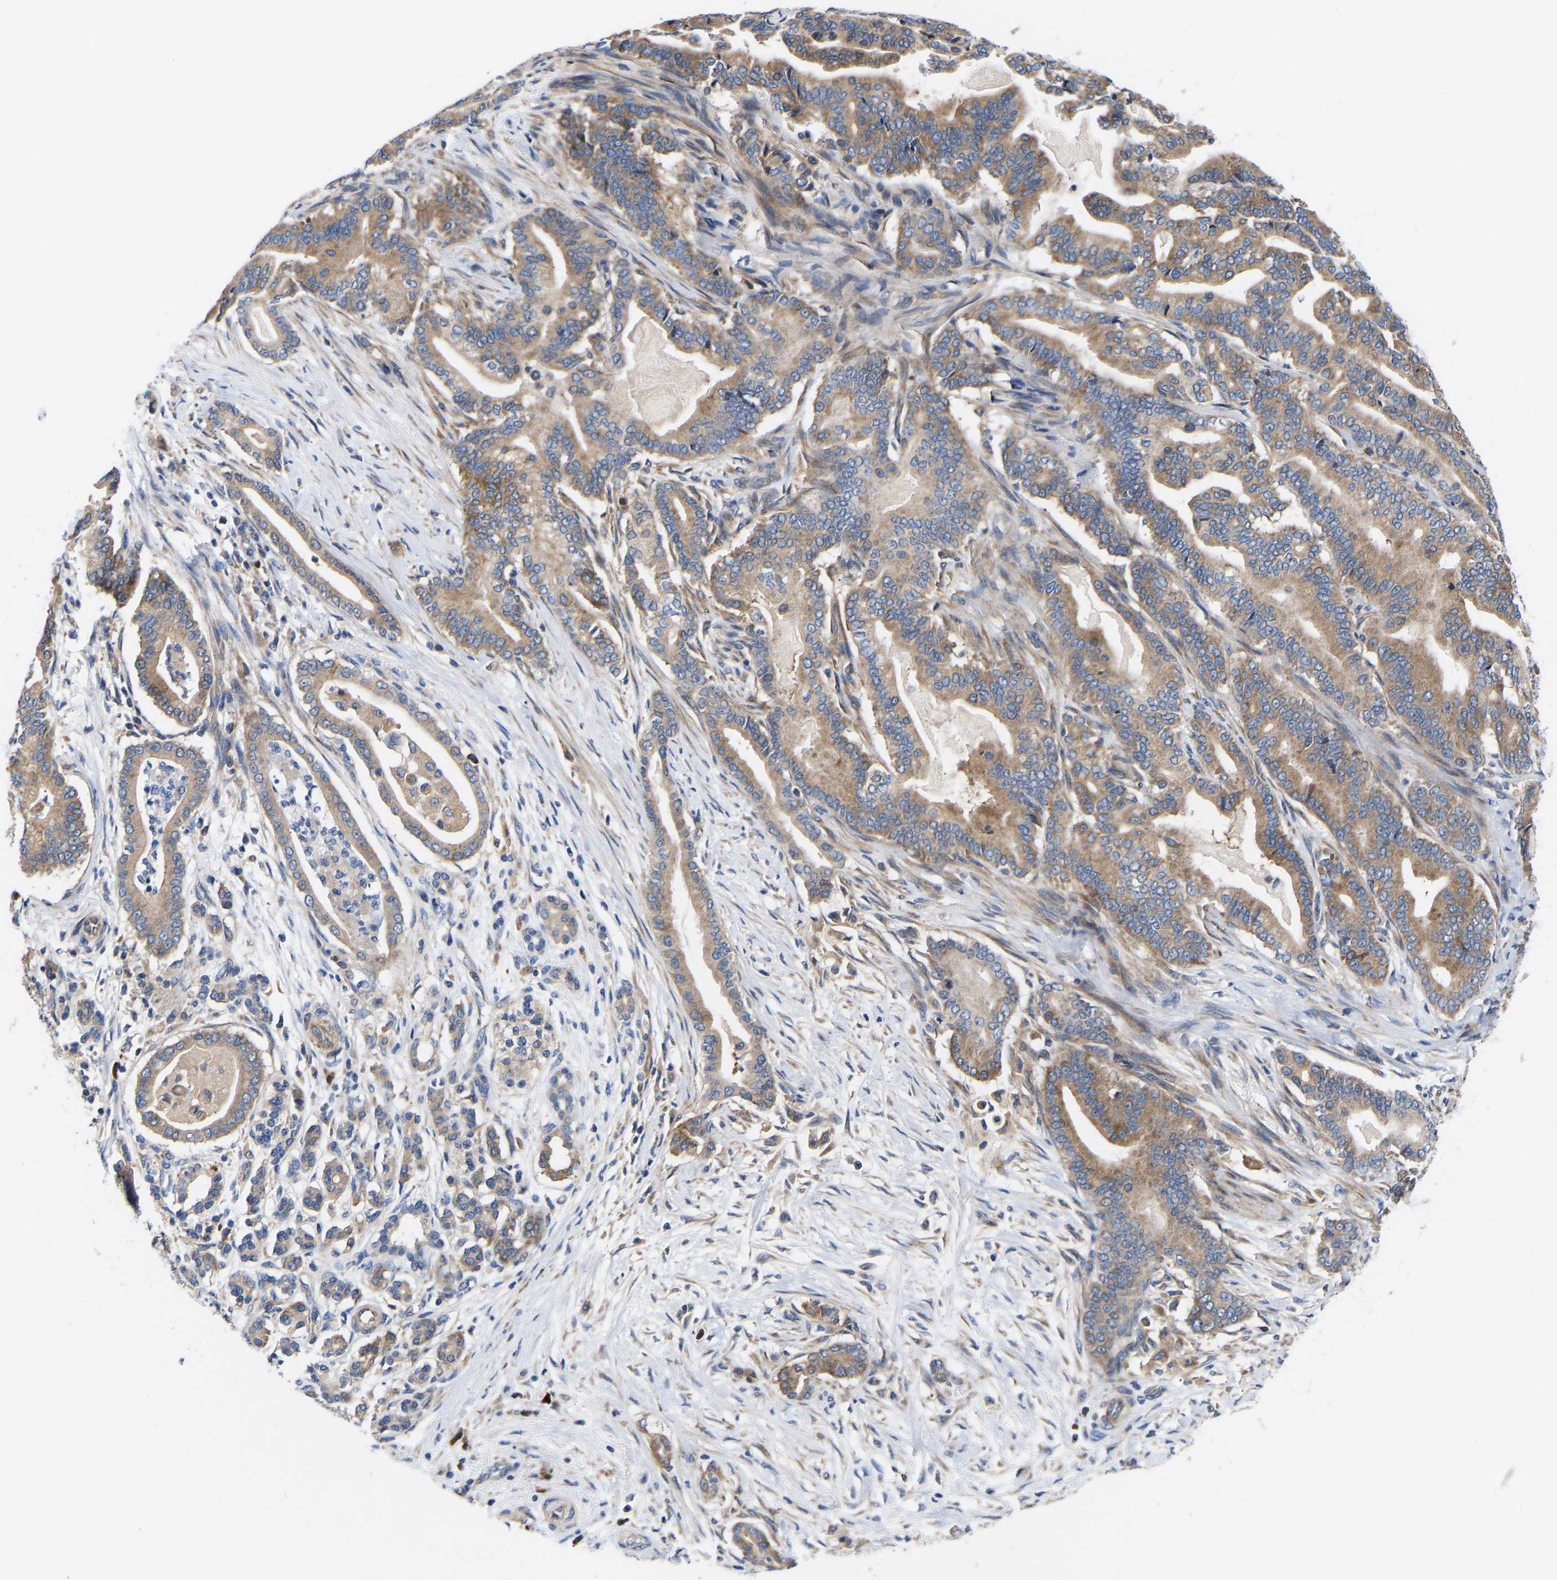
{"staining": {"intensity": "moderate", "quantity": ">75%", "location": "cytoplasmic/membranous"}, "tissue": "pancreatic cancer", "cell_type": "Tumor cells", "image_type": "cancer", "snomed": [{"axis": "morphology", "description": "Normal tissue, NOS"}, {"axis": "morphology", "description": "Adenocarcinoma, NOS"}, {"axis": "topography", "description": "Pancreas"}], "caption": "Tumor cells display medium levels of moderate cytoplasmic/membranous staining in approximately >75% of cells in adenocarcinoma (pancreatic). The staining was performed using DAB, with brown indicating positive protein expression. Nuclei are stained blue with hematoxylin.", "gene": "AIMP2", "patient": {"sex": "male", "age": 63}}